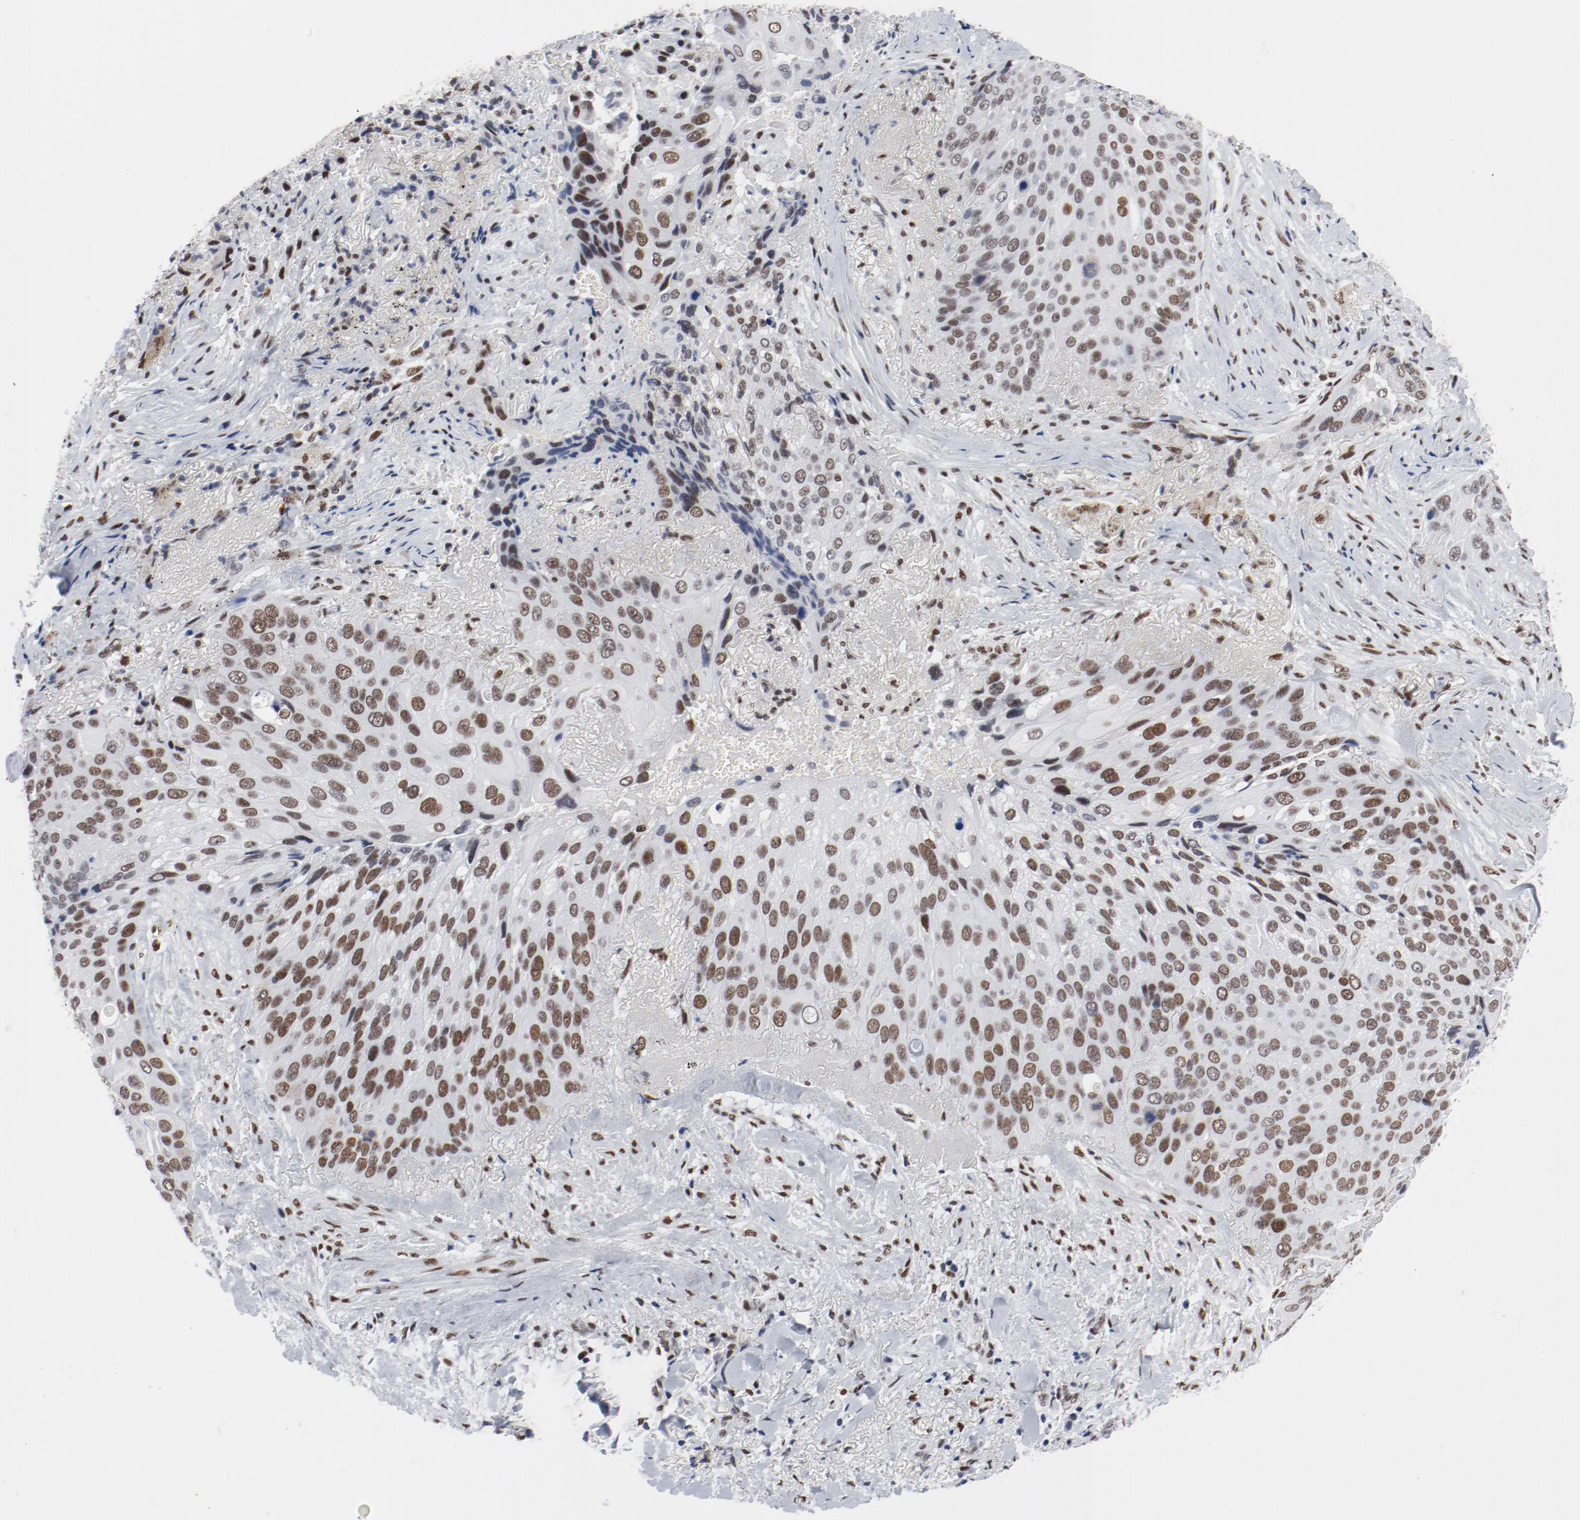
{"staining": {"intensity": "moderate", "quantity": ">75%", "location": "nuclear"}, "tissue": "lung cancer", "cell_type": "Tumor cells", "image_type": "cancer", "snomed": [{"axis": "morphology", "description": "Squamous cell carcinoma, NOS"}, {"axis": "topography", "description": "Lung"}], "caption": "The immunohistochemical stain labels moderate nuclear expression in tumor cells of lung cancer (squamous cell carcinoma) tissue.", "gene": "ARNT", "patient": {"sex": "male", "age": 54}}